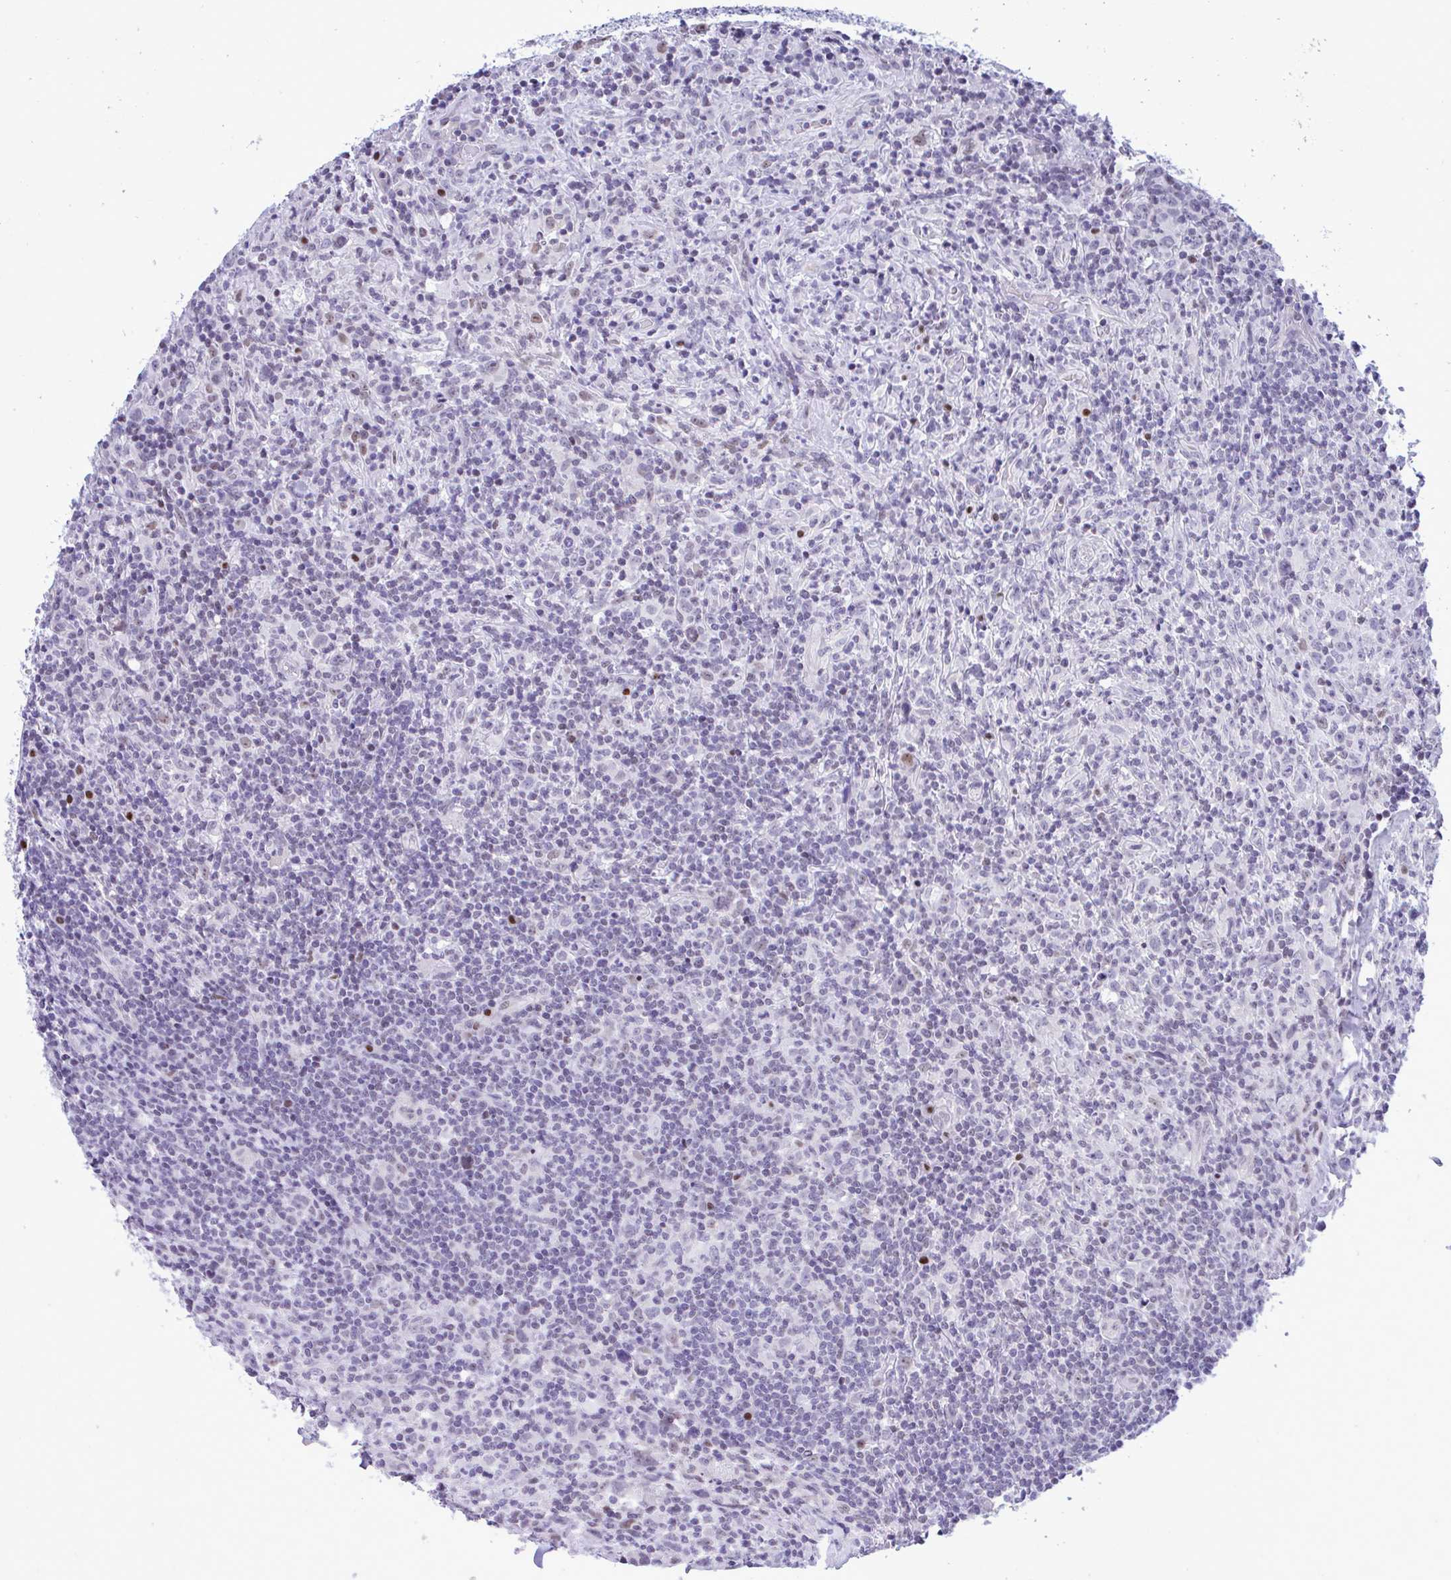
{"staining": {"intensity": "negative", "quantity": "none", "location": "none"}, "tissue": "lymphoma", "cell_type": "Tumor cells", "image_type": "cancer", "snomed": [{"axis": "morphology", "description": "Hodgkin's disease, NOS"}, {"axis": "topography", "description": "Lymph node"}], "caption": "Tumor cells are negative for protein expression in human Hodgkin's disease.", "gene": "SLC25A51", "patient": {"sex": "female", "age": 18}}